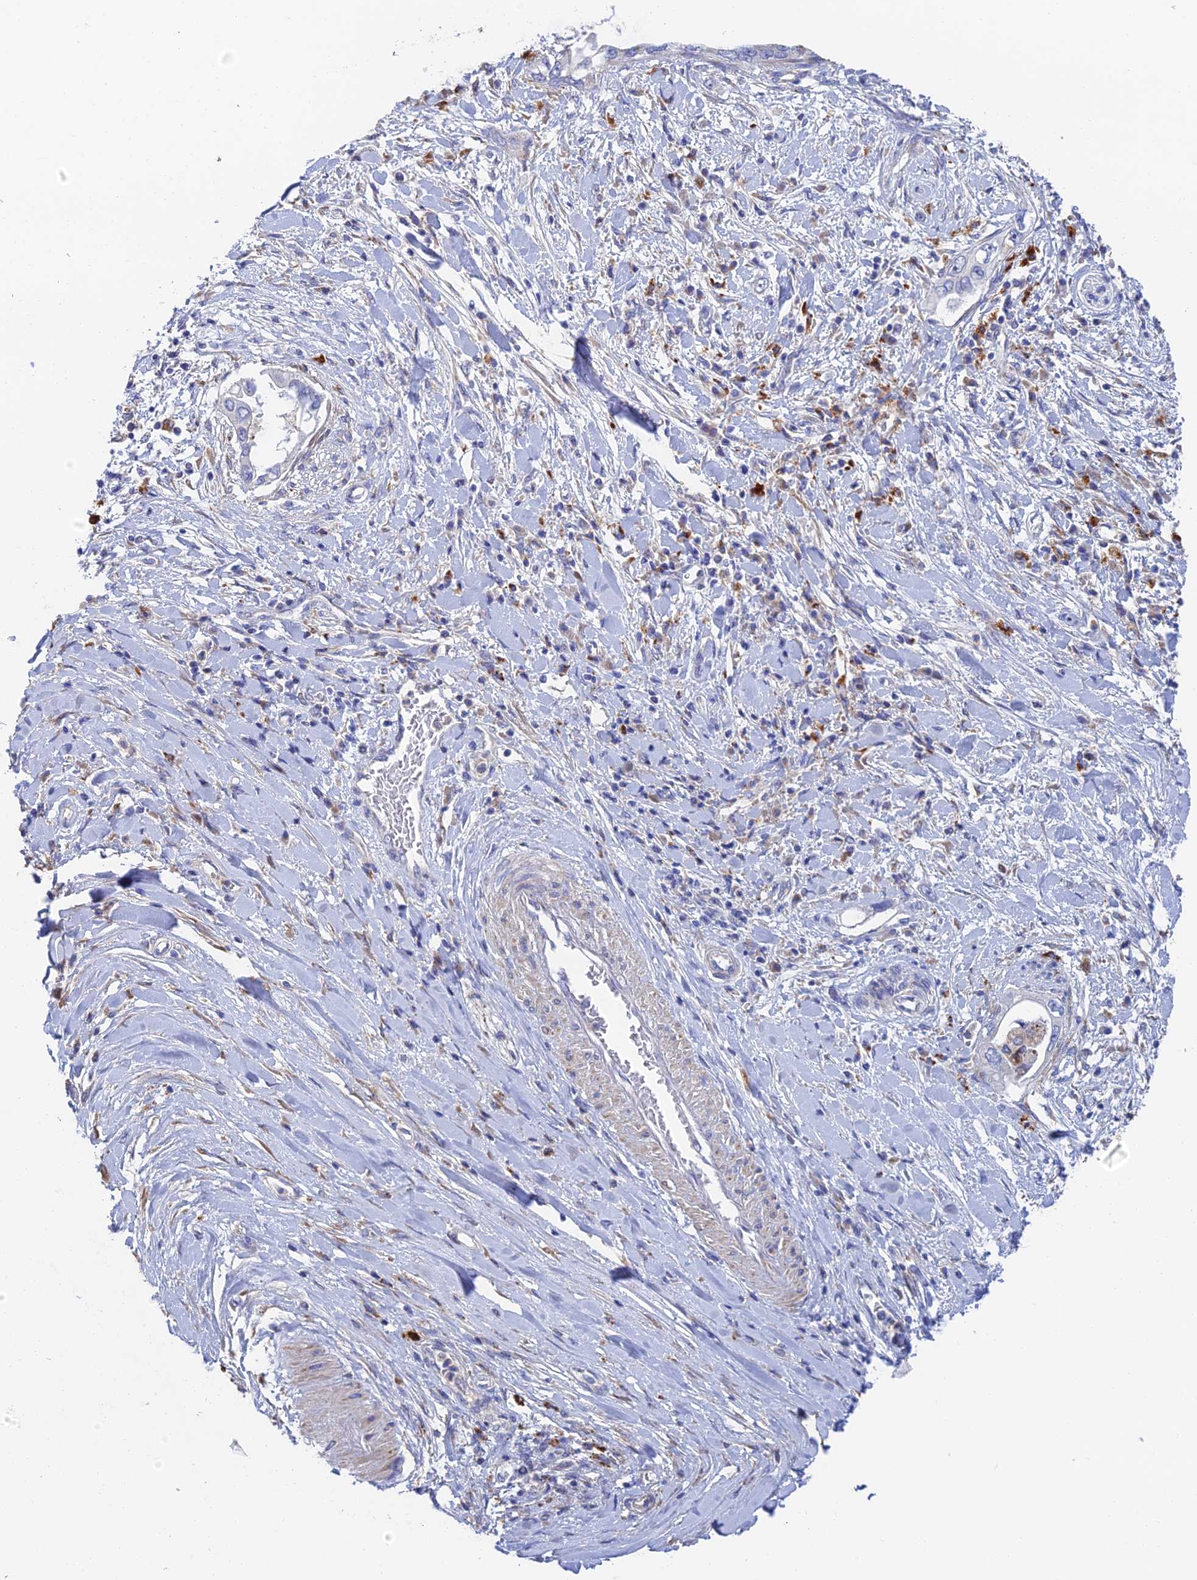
{"staining": {"intensity": "negative", "quantity": "none", "location": "none"}, "tissue": "pancreatic cancer", "cell_type": "Tumor cells", "image_type": "cancer", "snomed": [{"axis": "morphology", "description": "Inflammation, NOS"}, {"axis": "morphology", "description": "Adenocarcinoma, NOS"}, {"axis": "topography", "description": "Pancreas"}], "caption": "Tumor cells show no significant protein positivity in pancreatic cancer.", "gene": "RPGRIP1L", "patient": {"sex": "female", "age": 56}}